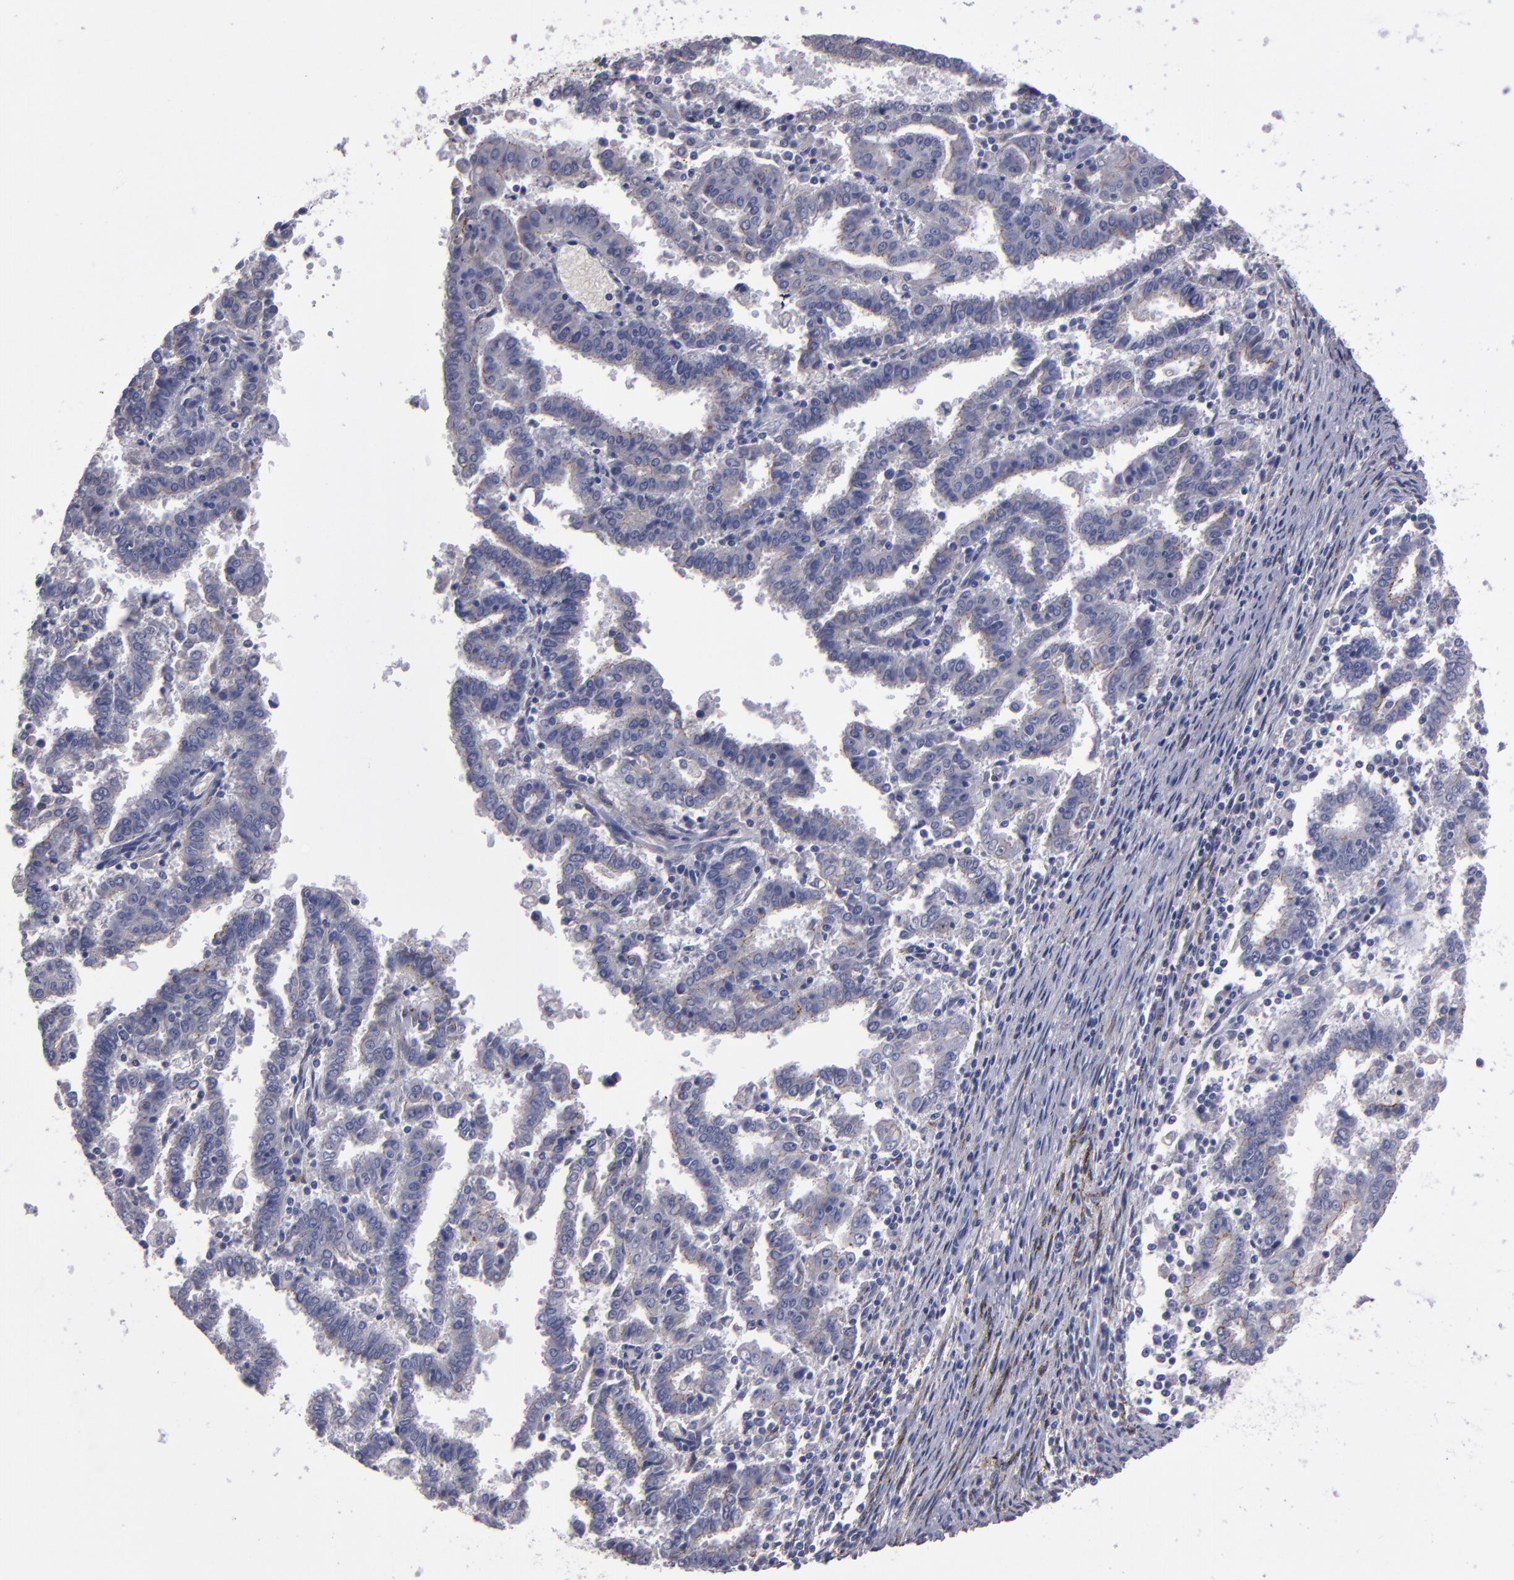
{"staining": {"intensity": "weak", "quantity": ">75%", "location": "cytoplasmic/membranous"}, "tissue": "endometrial cancer", "cell_type": "Tumor cells", "image_type": "cancer", "snomed": [{"axis": "morphology", "description": "Adenocarcinoma, NOS"}, {"axis": "topography", "description": "Uterus"}], "caption": "Immunohistochemistry of endometrial cancer (adenocarcinoma) shows low levels of weak cytoplasmic/membranous expression in about >75% of tumor cells. (Brightfield microscopy of DAB IHC at high magnification).", "gene": "CDH3", "patient": {"sex": "female", "age": 83}}